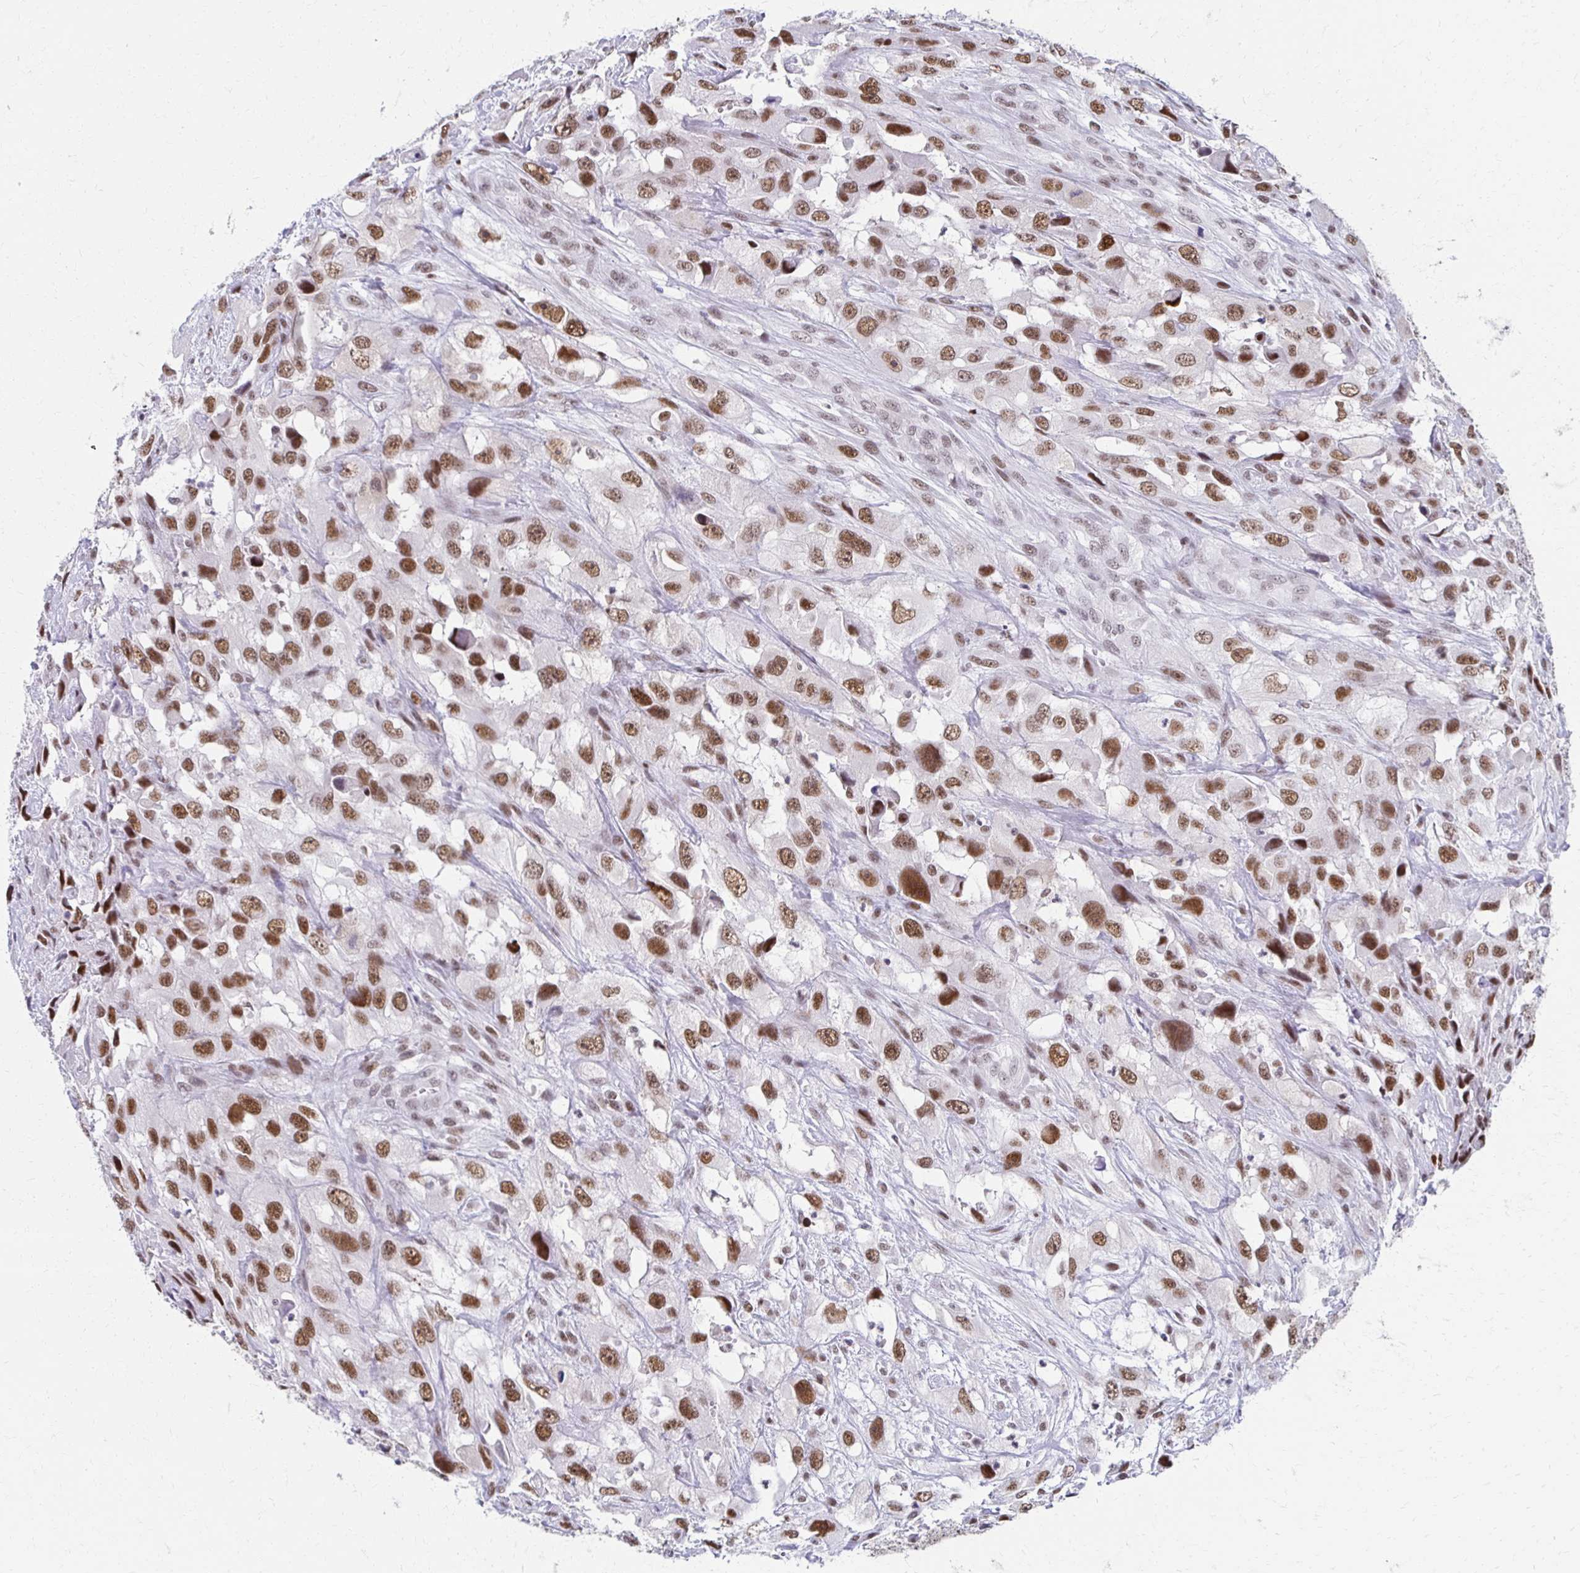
{"staining": {"intensity": "moderate", "quantity": ">75%", "location": "nuclear"}, "tissue": "urothelial cancer", "cell_type": "Tumor cells", "image_type": "cancer", "snomed": [{"axis": "morphology", "description": "Urothelial carcinoma, High grade"}, {"axis": "topography", "description": "Urinary bladder"}], "caption": "Immunohistochemistry (IHC) photomicrograph of human urothelial carcinoma (high-grade) stained for a protein (brown), which demonstrates medium levels of moderate nuclear staining in about >75% of tumor cells.", "gene": "IRF7", "patient": {"sex": "male", "age": 67}}